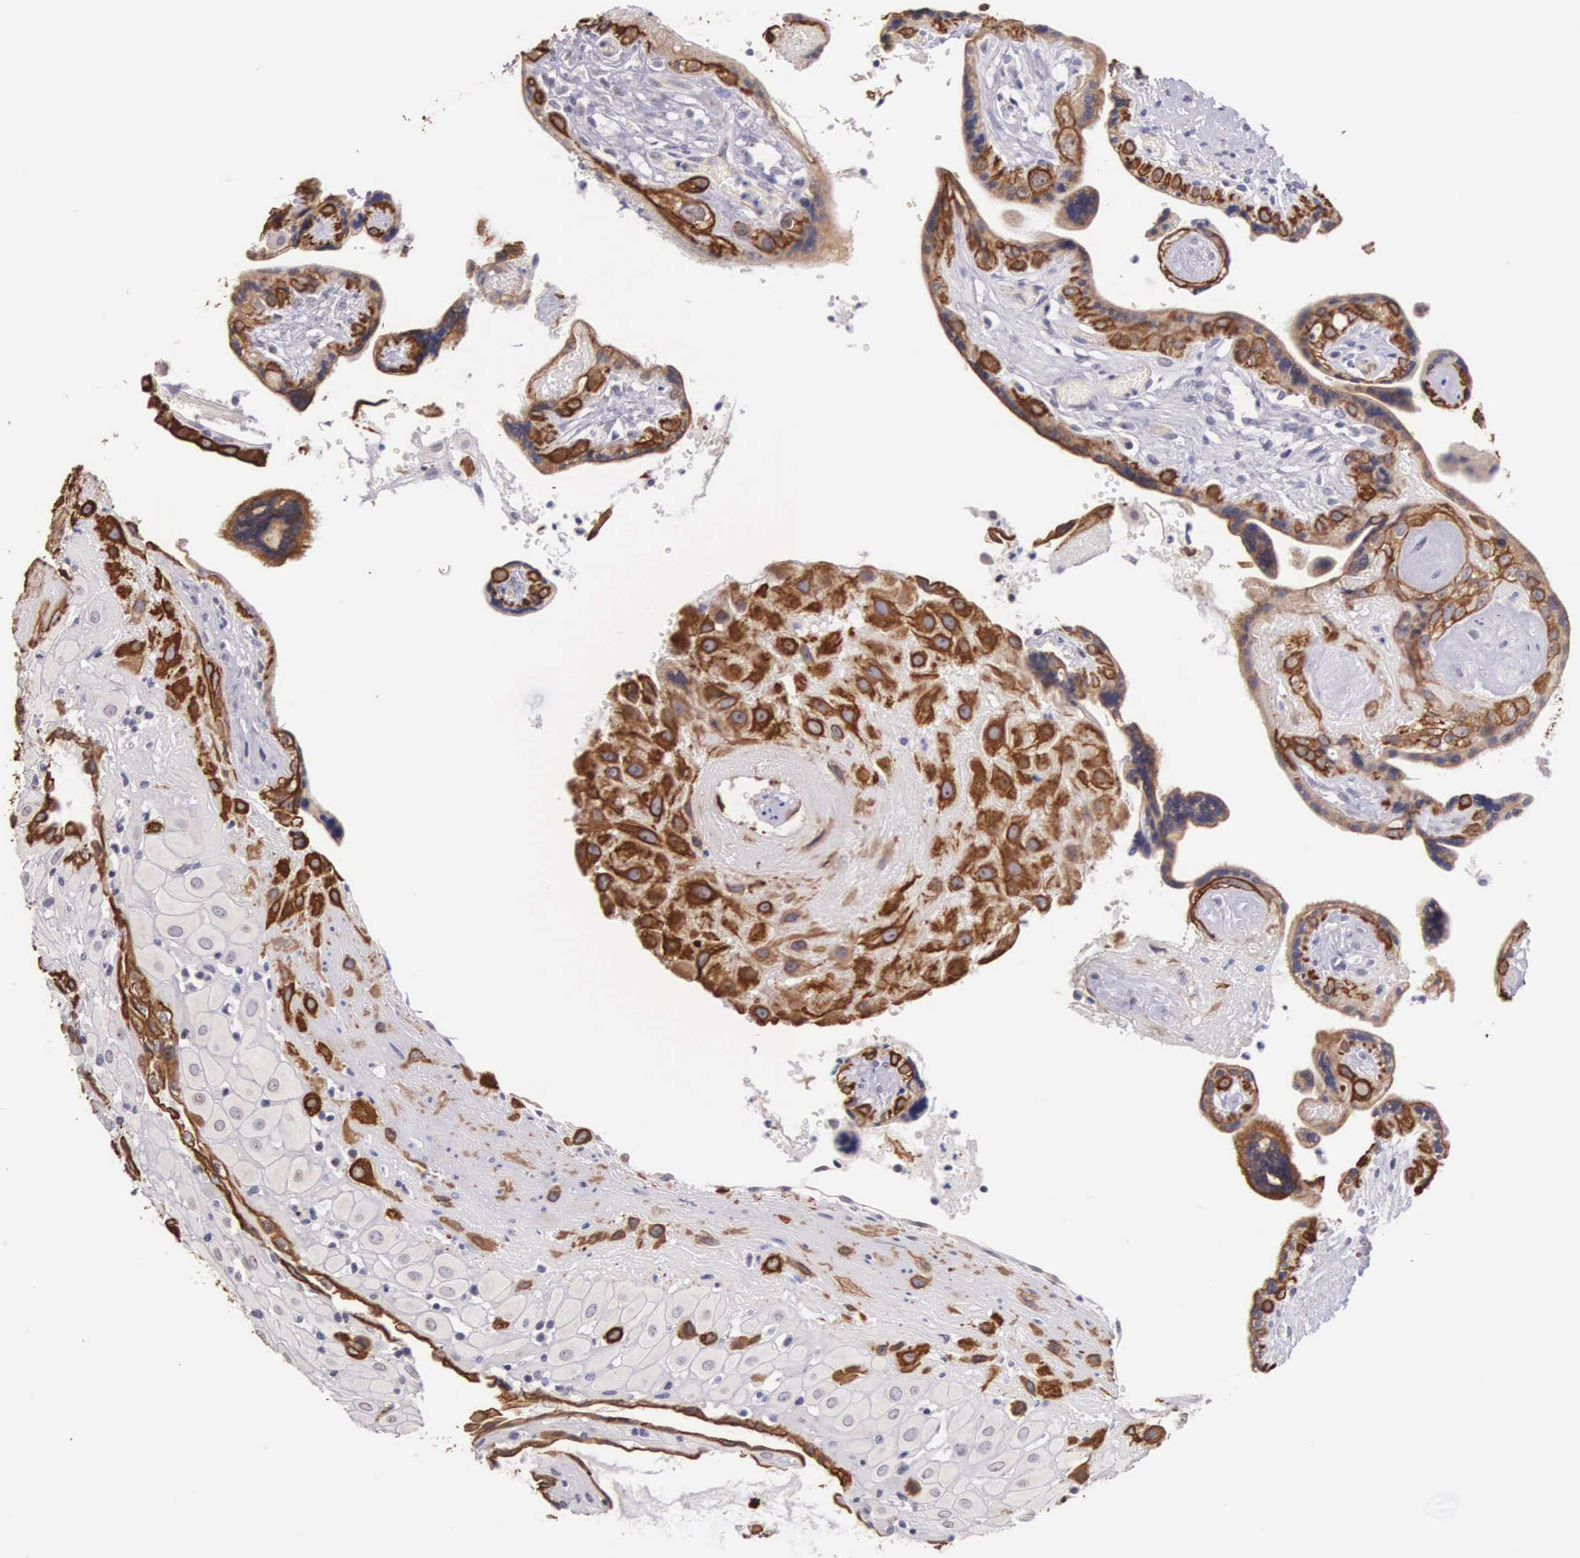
{"staining": {"intensity": "moderate", "quantity": "25%-75%", "location": "cytoplasmic/membranous"}, "tissue": "placenta", "cell_type": "Decidual cells", "image_type": "normal", "snomed": [{"axis": "morphology", "description": "Normal tissue, NOS"}, {"axis": "topography", "description": "Placenta"}], "caption": "Protein staining of normal placenta exhibits moderate cytoplasmic/membranous positivity in approximately 25%-75% of decidual cells.", "gene": "PIR", "patient": {"sex": "female", "age": 24}}